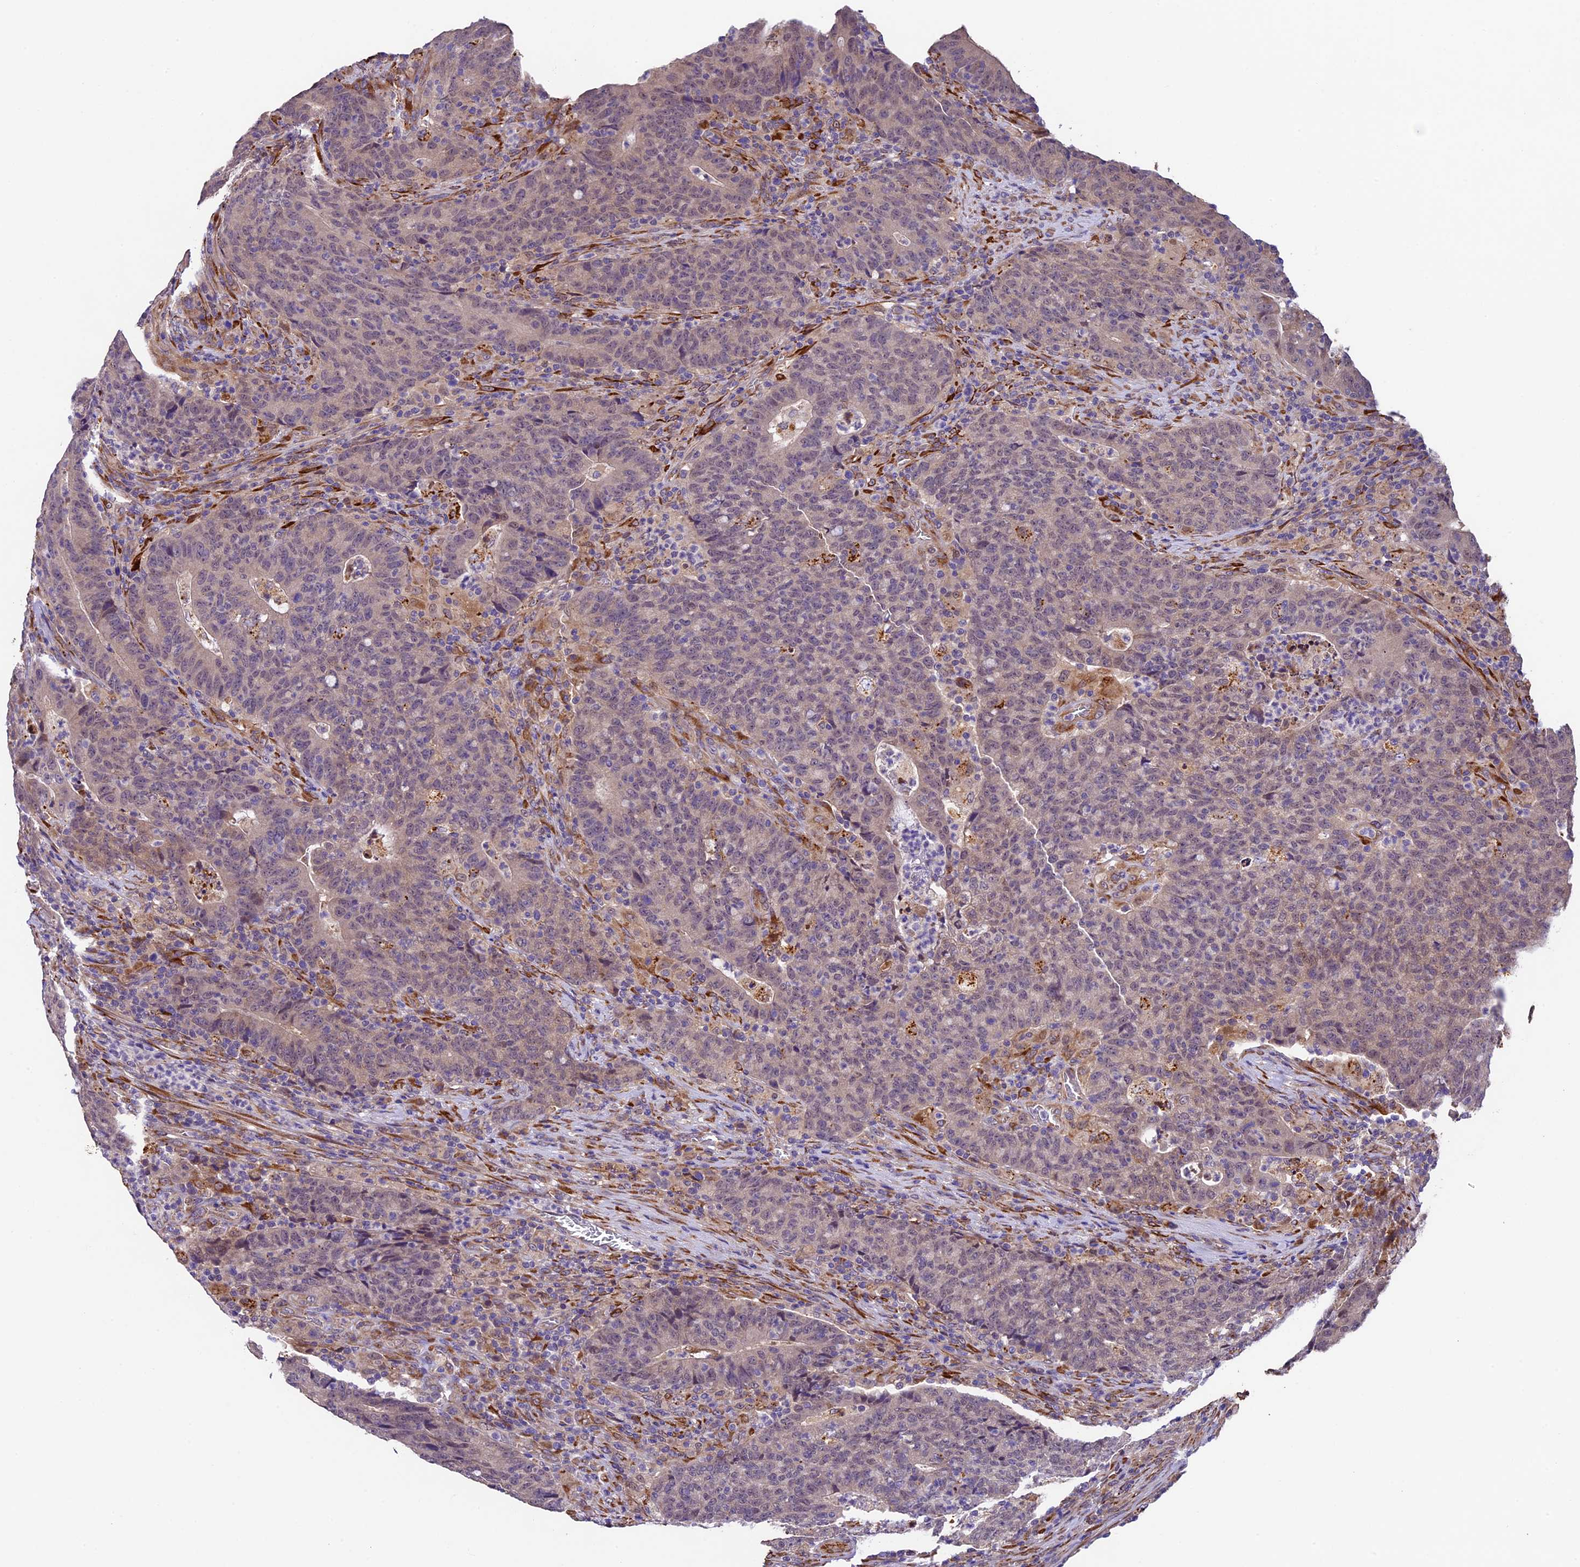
{"staining": {"intensity": "negative", "quantity": "none", "location": "none"}, "tissue": "colorectal cancer", "cell_type": "Tumor cells", "image_type": "cancer", "snomed": [{"axis": "morphology", "description": "Adenocarcinoma, NOS"}, {"axis": "topography", "description": "Colon"}], "caption": "This is an immunohistochemistry histopathology image of colorectal adenocarcinoma. There is no staining in tumor cells.", "gene": "LSM7", "patient": {"sex": "female", "age": 75}}